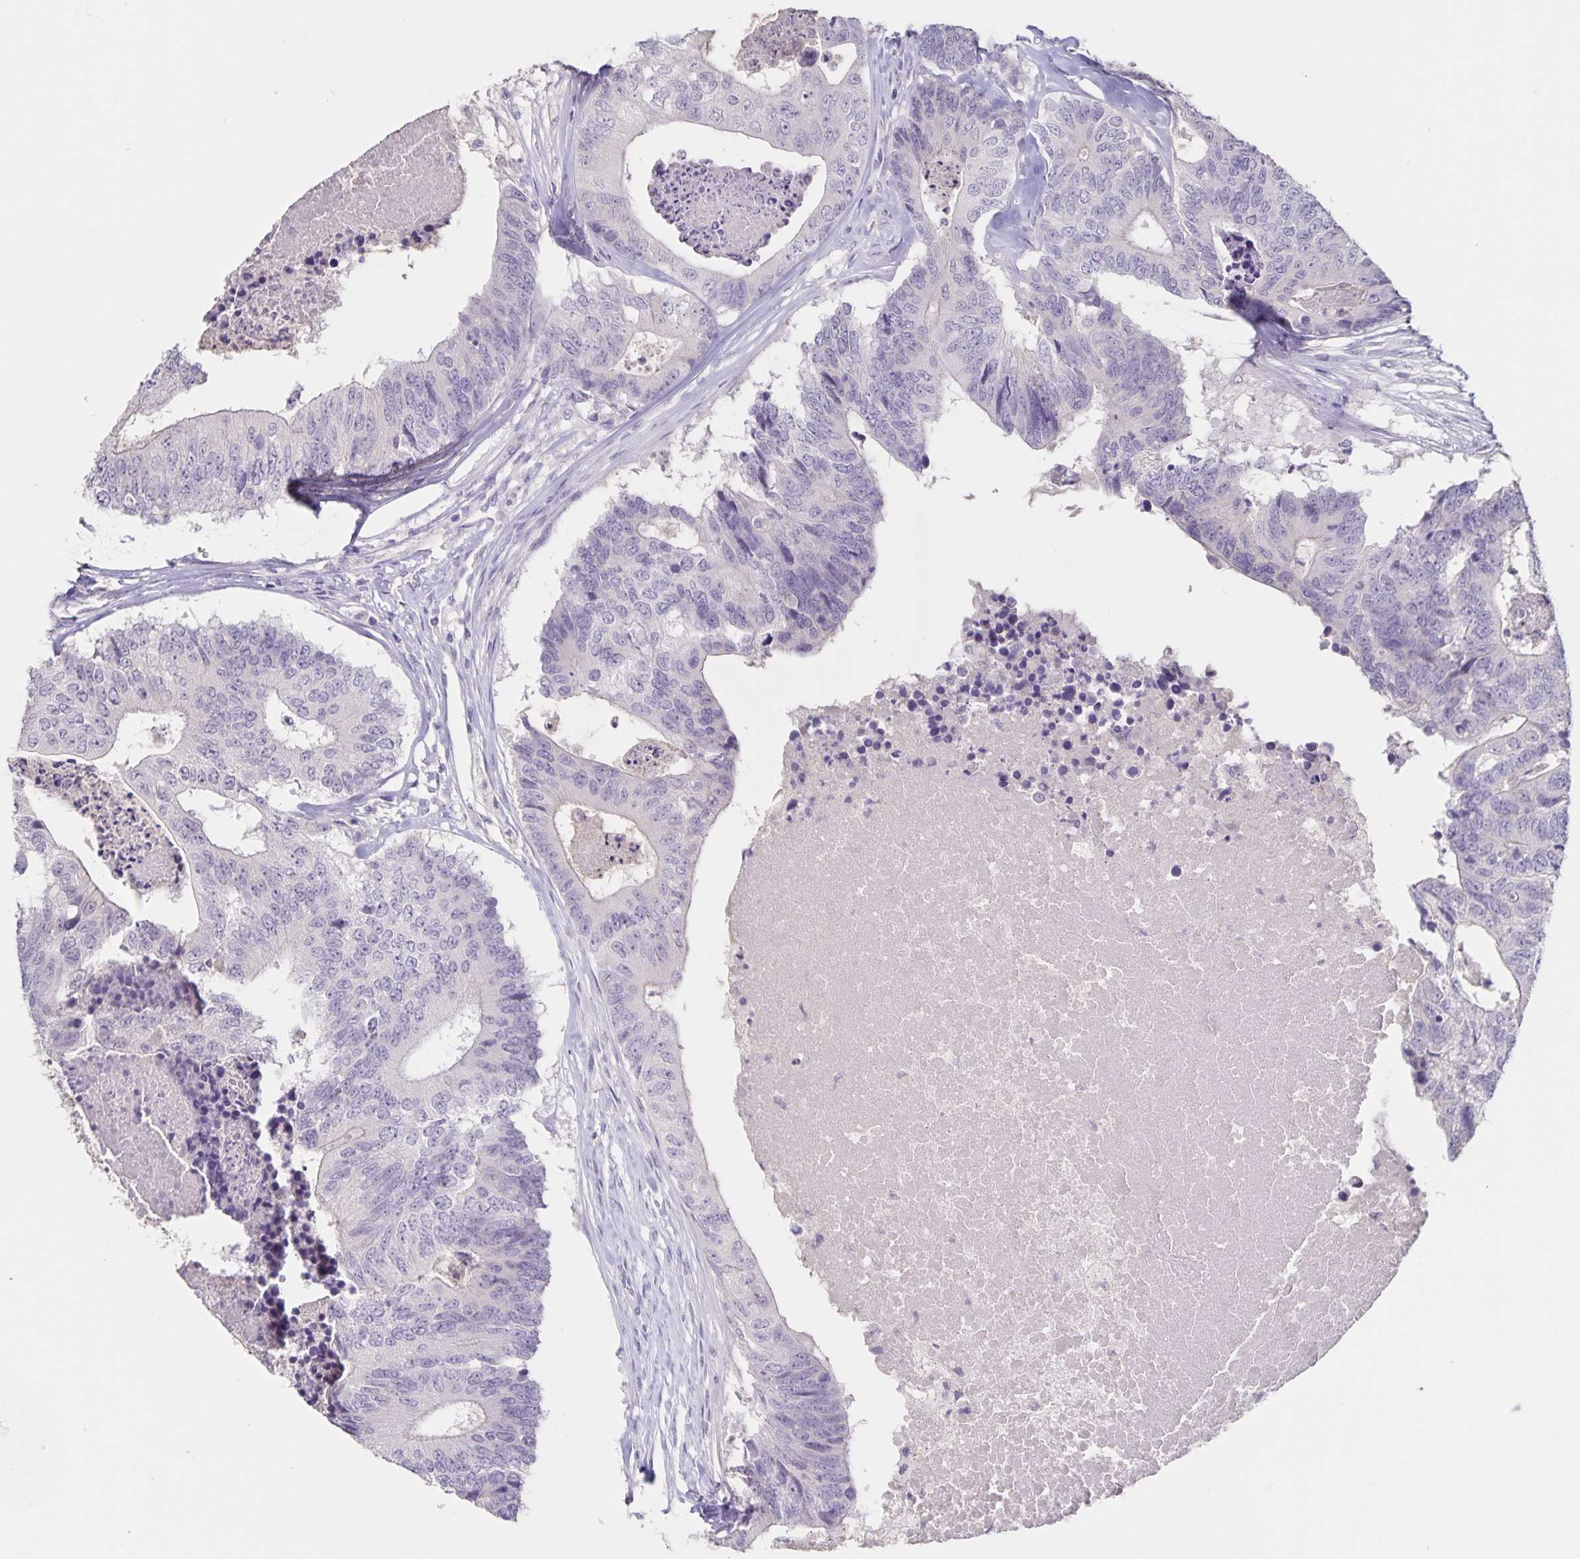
{"staining": {"intensity": "negative", "quantity": "none", "location": "none"}, "tissue": "colorectal cancer", "cell_type": "Tumor cells", "image_type": "cancer", "snomed": [{"axis": "morphology", "description": "Adenocarcinoma, NOS"}, {"axis": "topography", "description": "Colon"}], "caption": "IHC photomicrograph of human colorectal cancer stained for a protein (brown), which exhibits no expression in tumor cells.", "gene": "INSL5", "patient": {"sex": "female", "age": 67}}